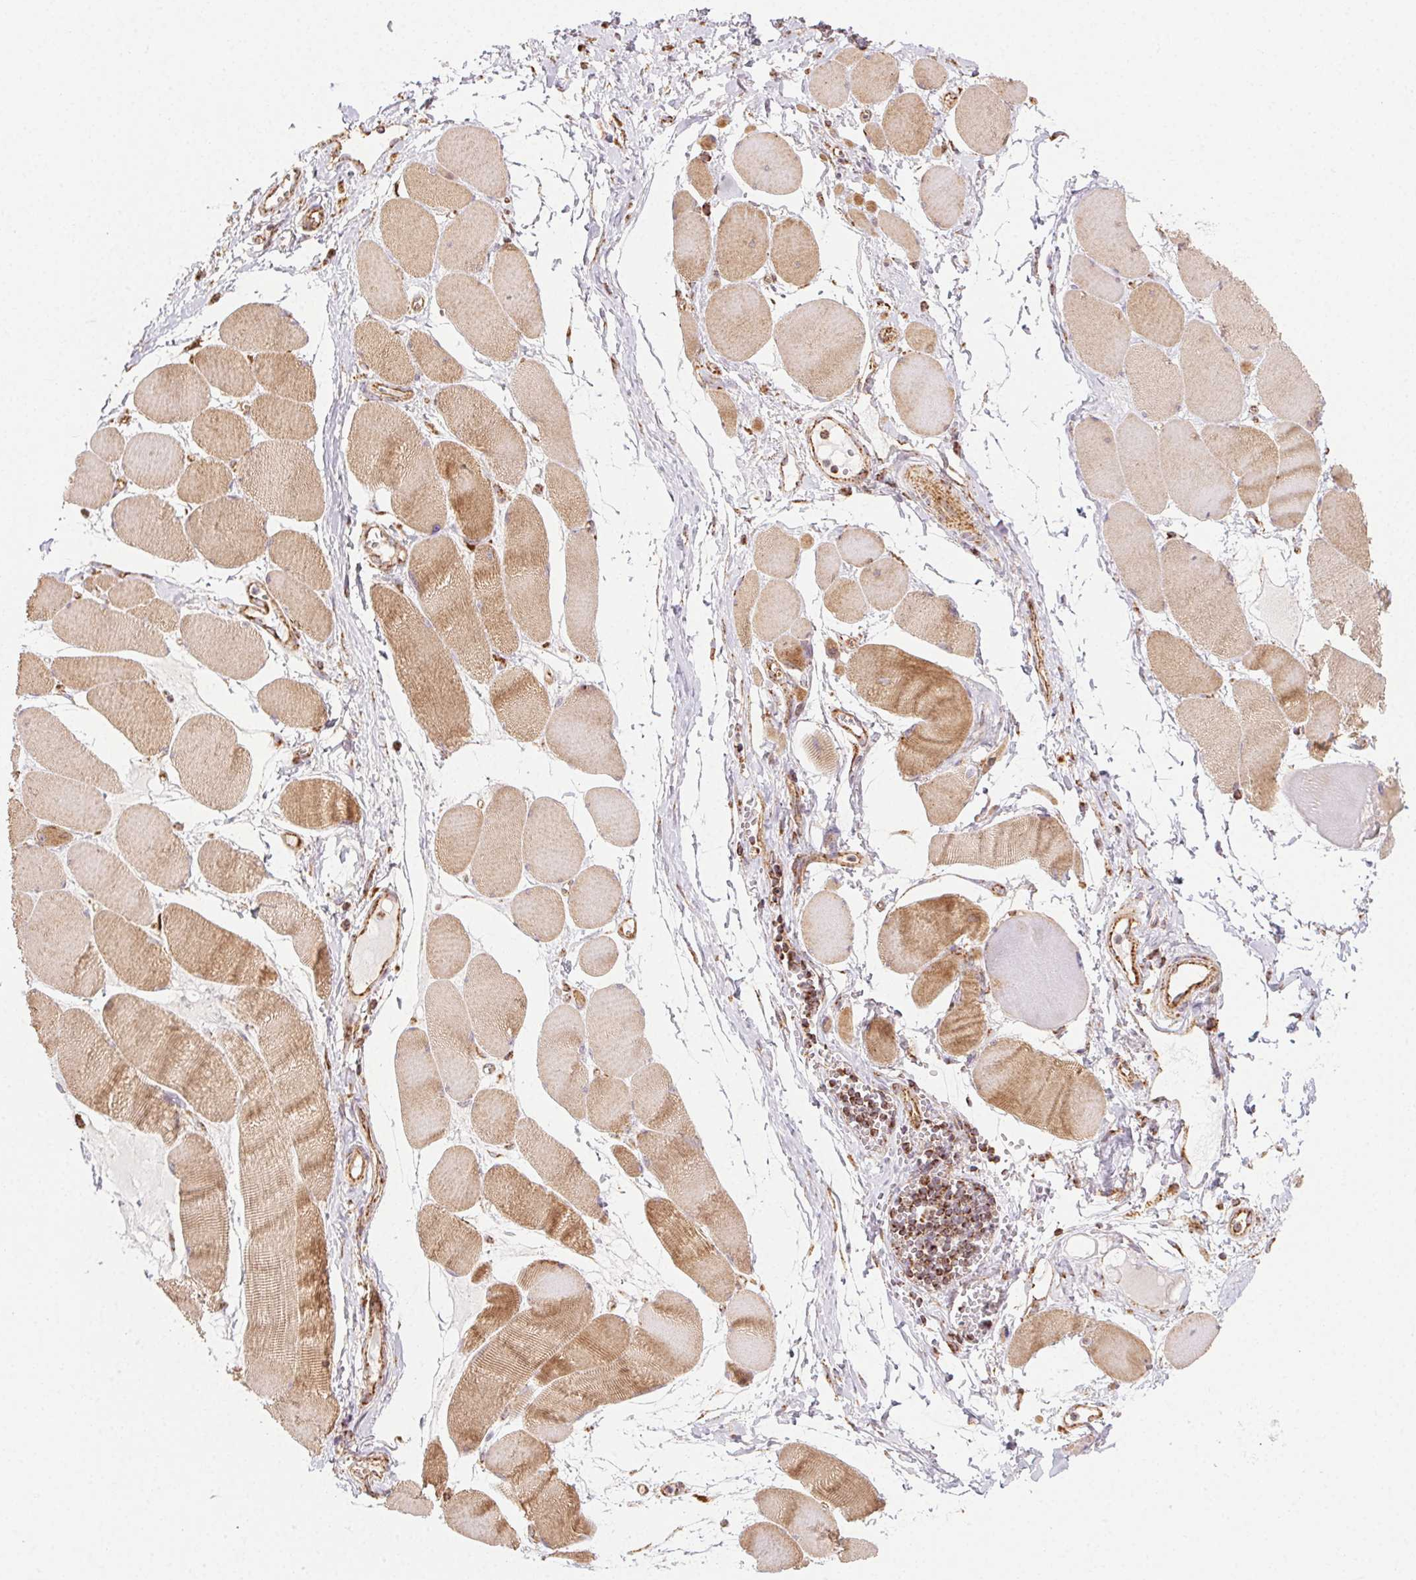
{"staining": {"intensity": "moderate", "quantity": ">75%", "location": "cytoplasmic/membranous"}, "tissue": "skeletal muscle", "cell_type": "Myocytes", "image_type": "normal", "snomed": [{"axis": "morphology", "description": "Normal tissue, NOS"}, {"axis": "topography", "description": "Skeletal muscle"}], "caption": "IHC (DAB (3,3'-diaminobenzidine)) staining of unremarkable human skeletal muscle displays moderate cytoplasmic/membranous protein positivity in approximately >75% of myocytes.", "gene": "CLPB", "patient": {"sex": "female", "age": 75}}